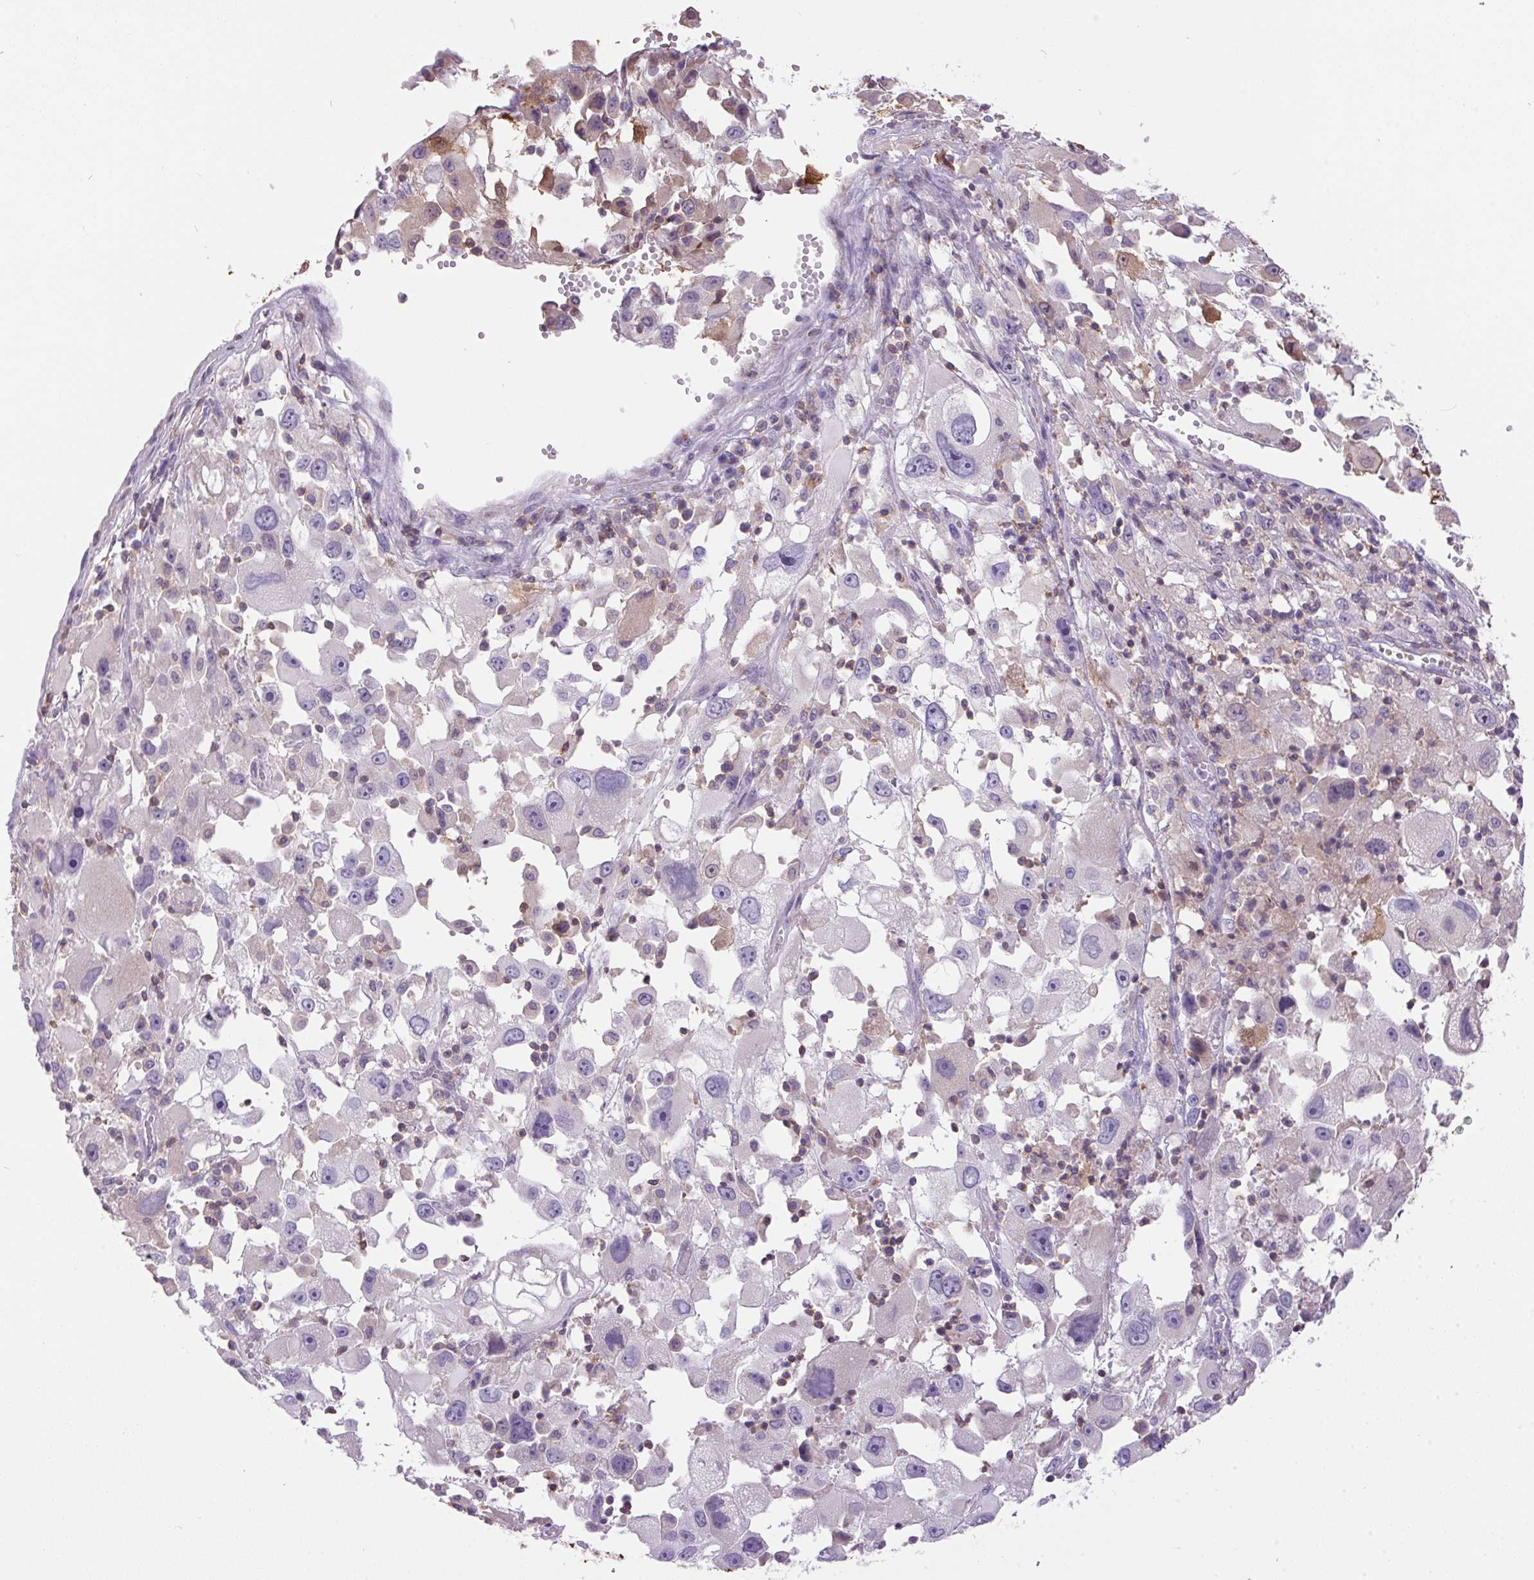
{"staining": {"intensity": "negative", "quantity": "none", "location": "none"}, "tissue": "melanoma", "cell_type": "Tumor cells", "image_type": "cancer", "snomed": [{"axis": "morphology", "description": "Malignant melanoma, Metastatic site"}, {"axis": "topography", "description": "Soft tissue"}], "caption": "Tumor cells show no significant protein expression in malignant melanoma (metastatic site).", "gene": "S100A2", "patient": {"sex": "male", "age": 50}}